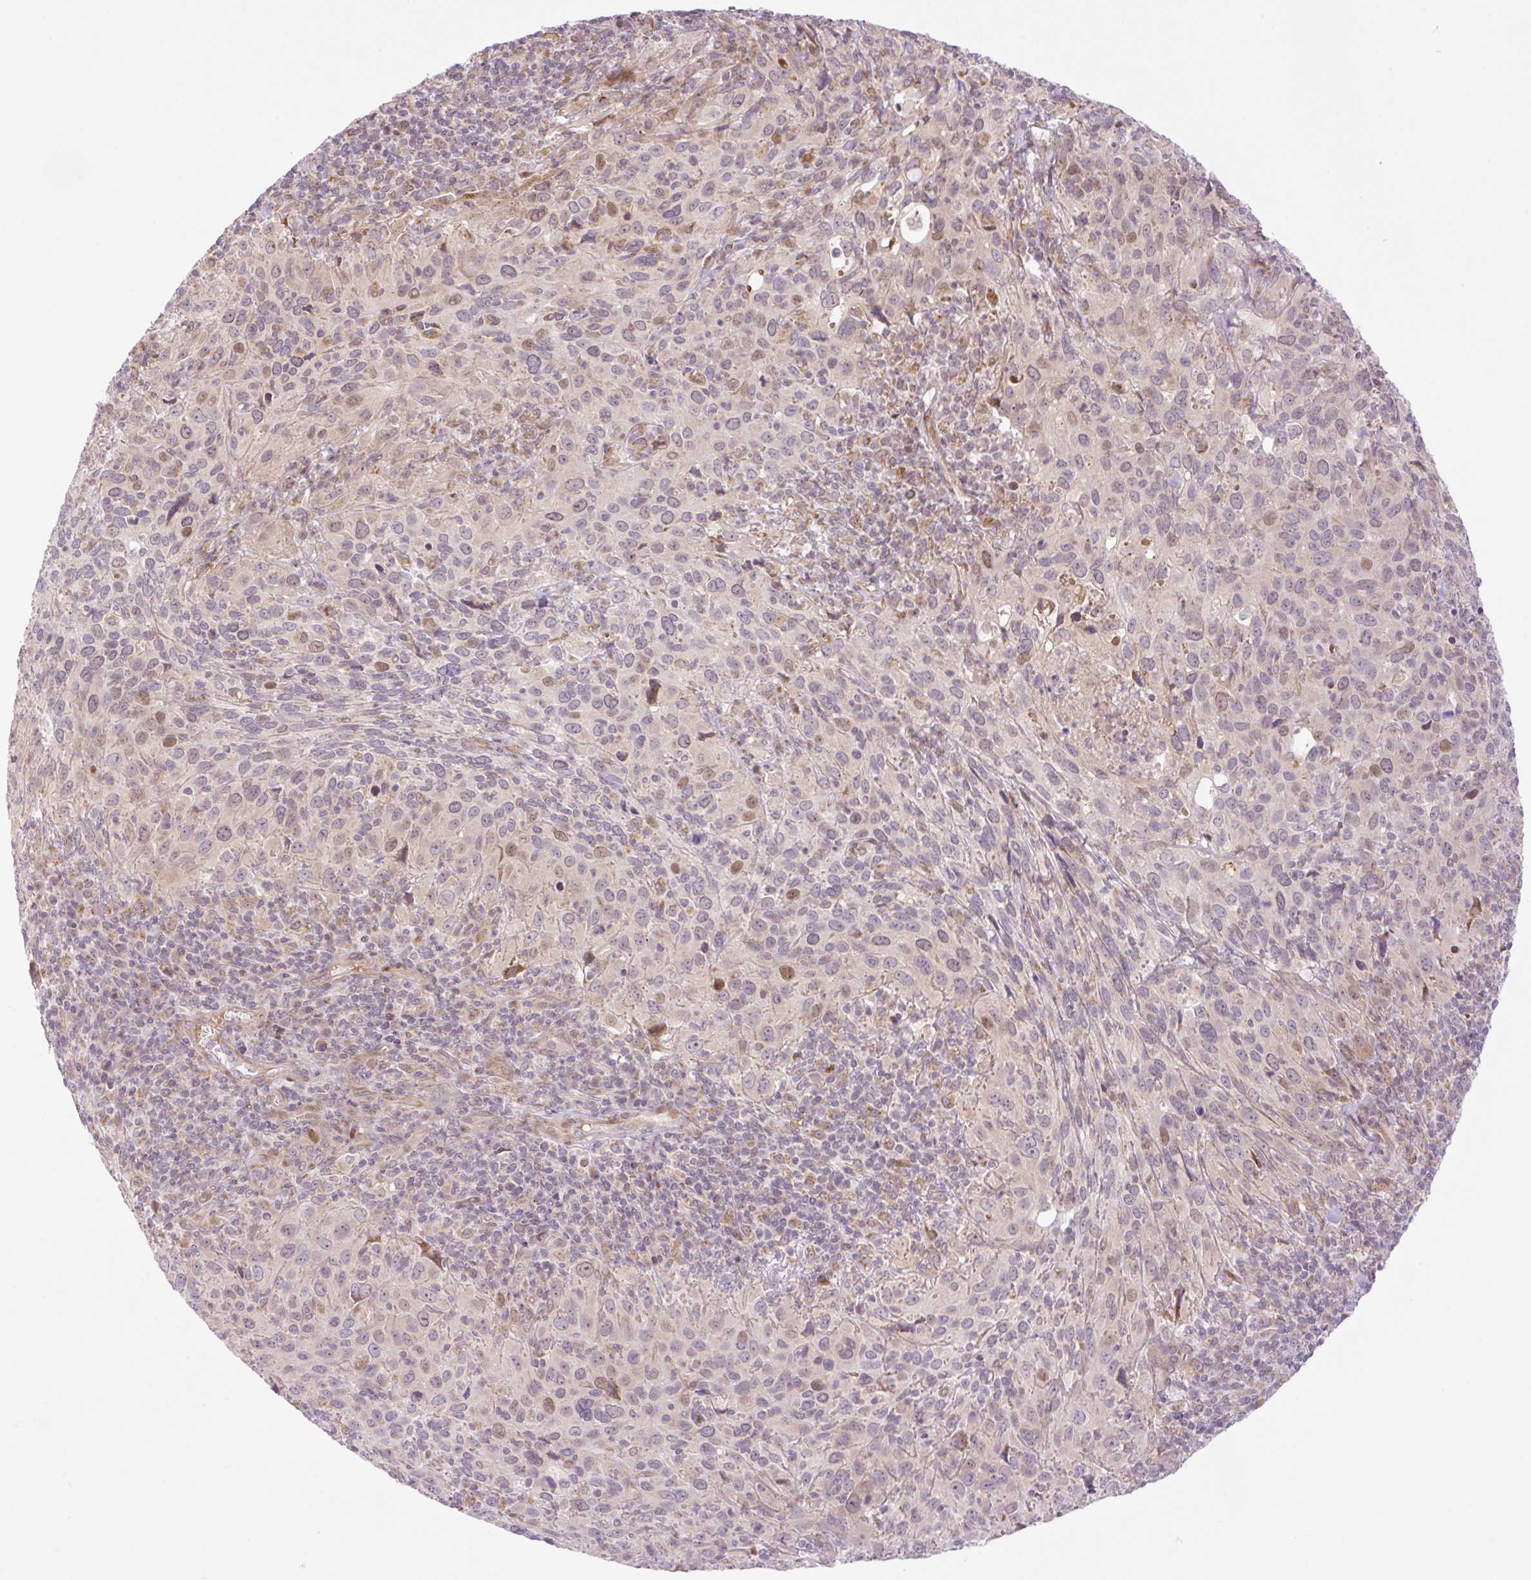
{"staining": {"intensity": "weak", "quantity": "<25%", "location": "cytoplasmic/membranous,nuclear"}, "tissue": "cervical cancer", "cell_type": "Tumor cells", "image_type": "cancer", "snomed": [{"axis": "morphology", "description": "Squamous cell carcinoma, NOS"}, {"axis": "topography", "description": "Cervix"}], "caption": "The image demonstrates no staining of tumor cells in cervical cancer.", "gene": "ZNF394", "patient": {"sex": "female", "age": 51}}